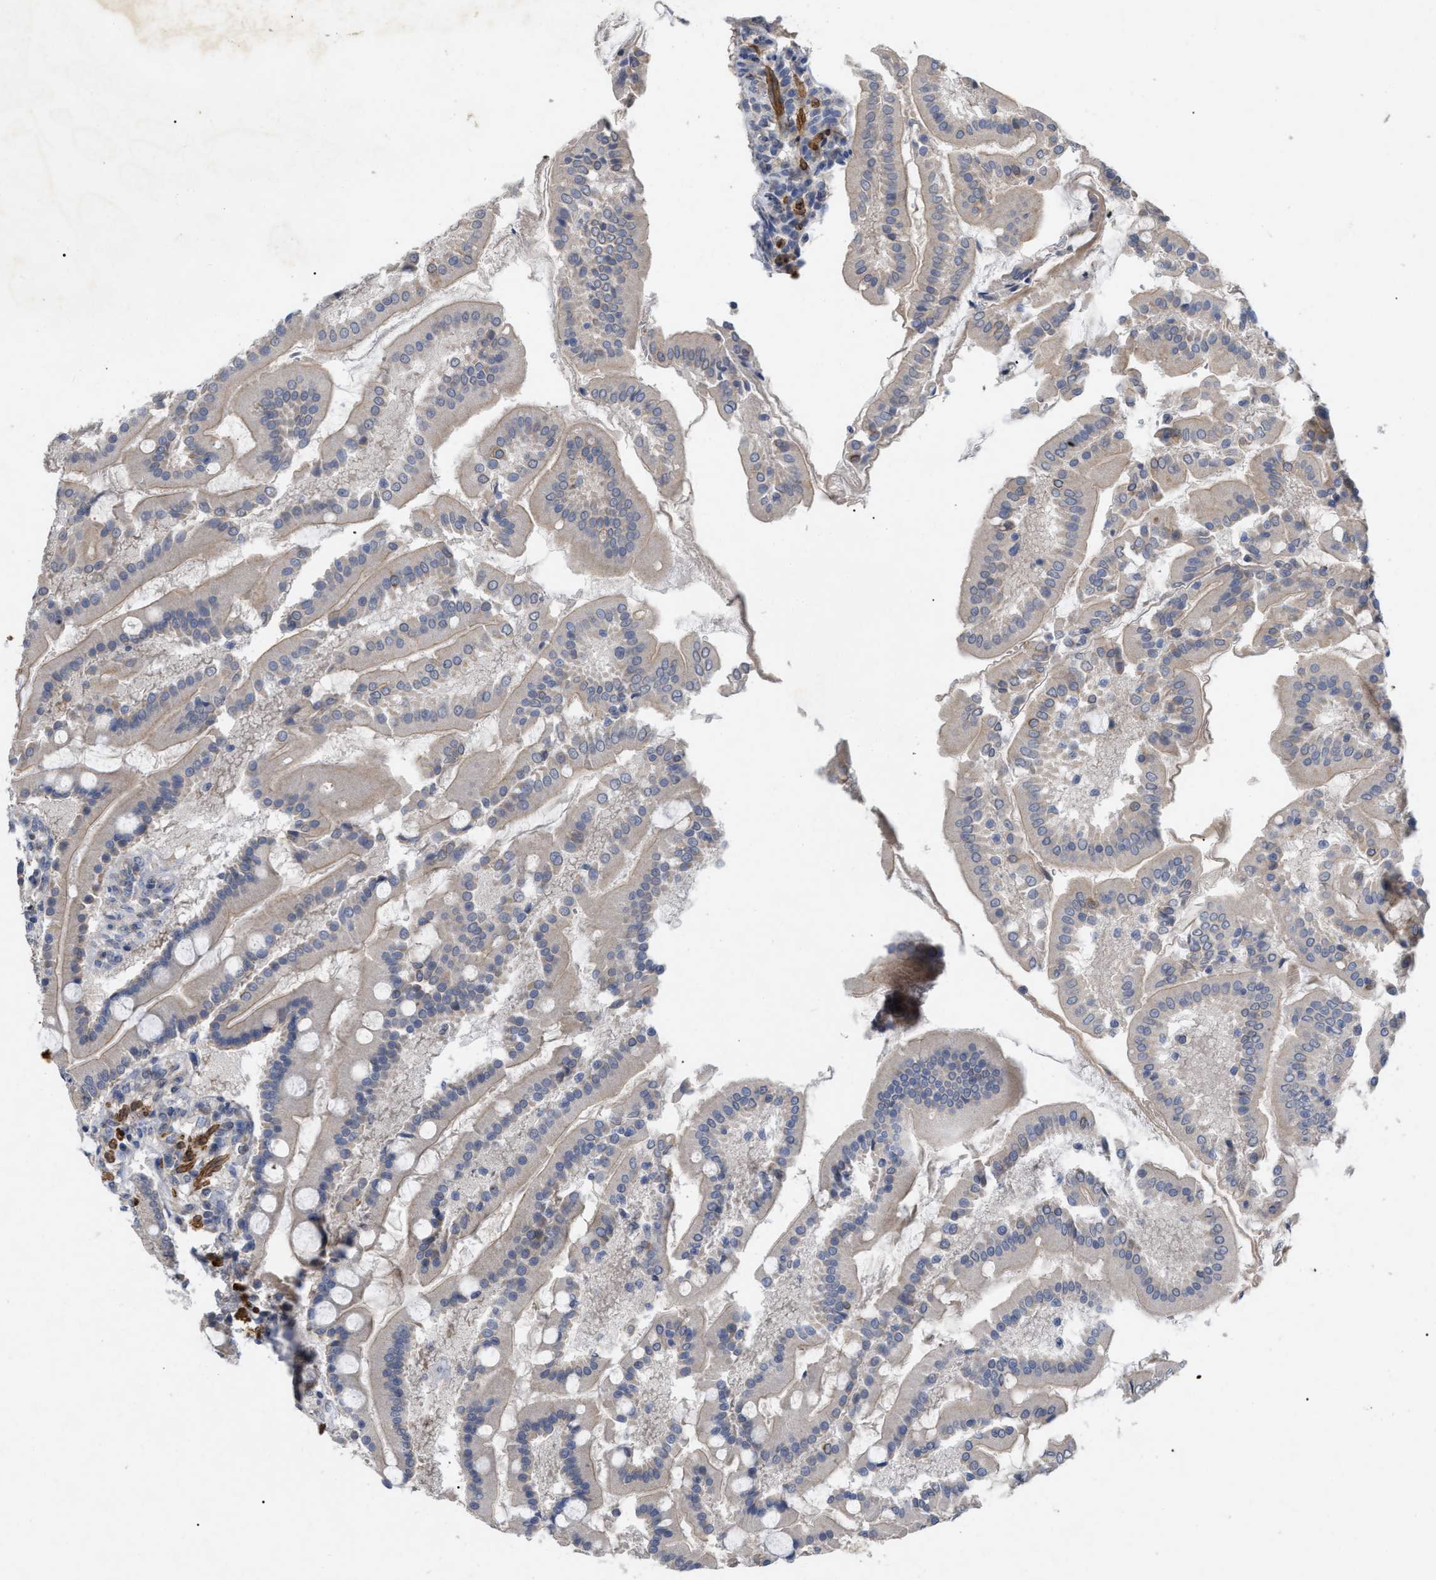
{"staining": {"intensity": "weak", "quantity": "<25%", "location": "cytoplasmic/membranous"}, "tissue": "duodenum", "cell_type": "Glandular cells", "image_type": "normal", "snomed": [{"axis": "morphology", "description": "Normal tissue, NOS"}, {"axis": "topography", "description": "Duodenum"}], "caption": "A histopathology image of duodenum stained for a protein displays no brown staining in glandular cells.", "gene": "ST6GALNAC6", "patient": {"sex": "male", "age": 50}}